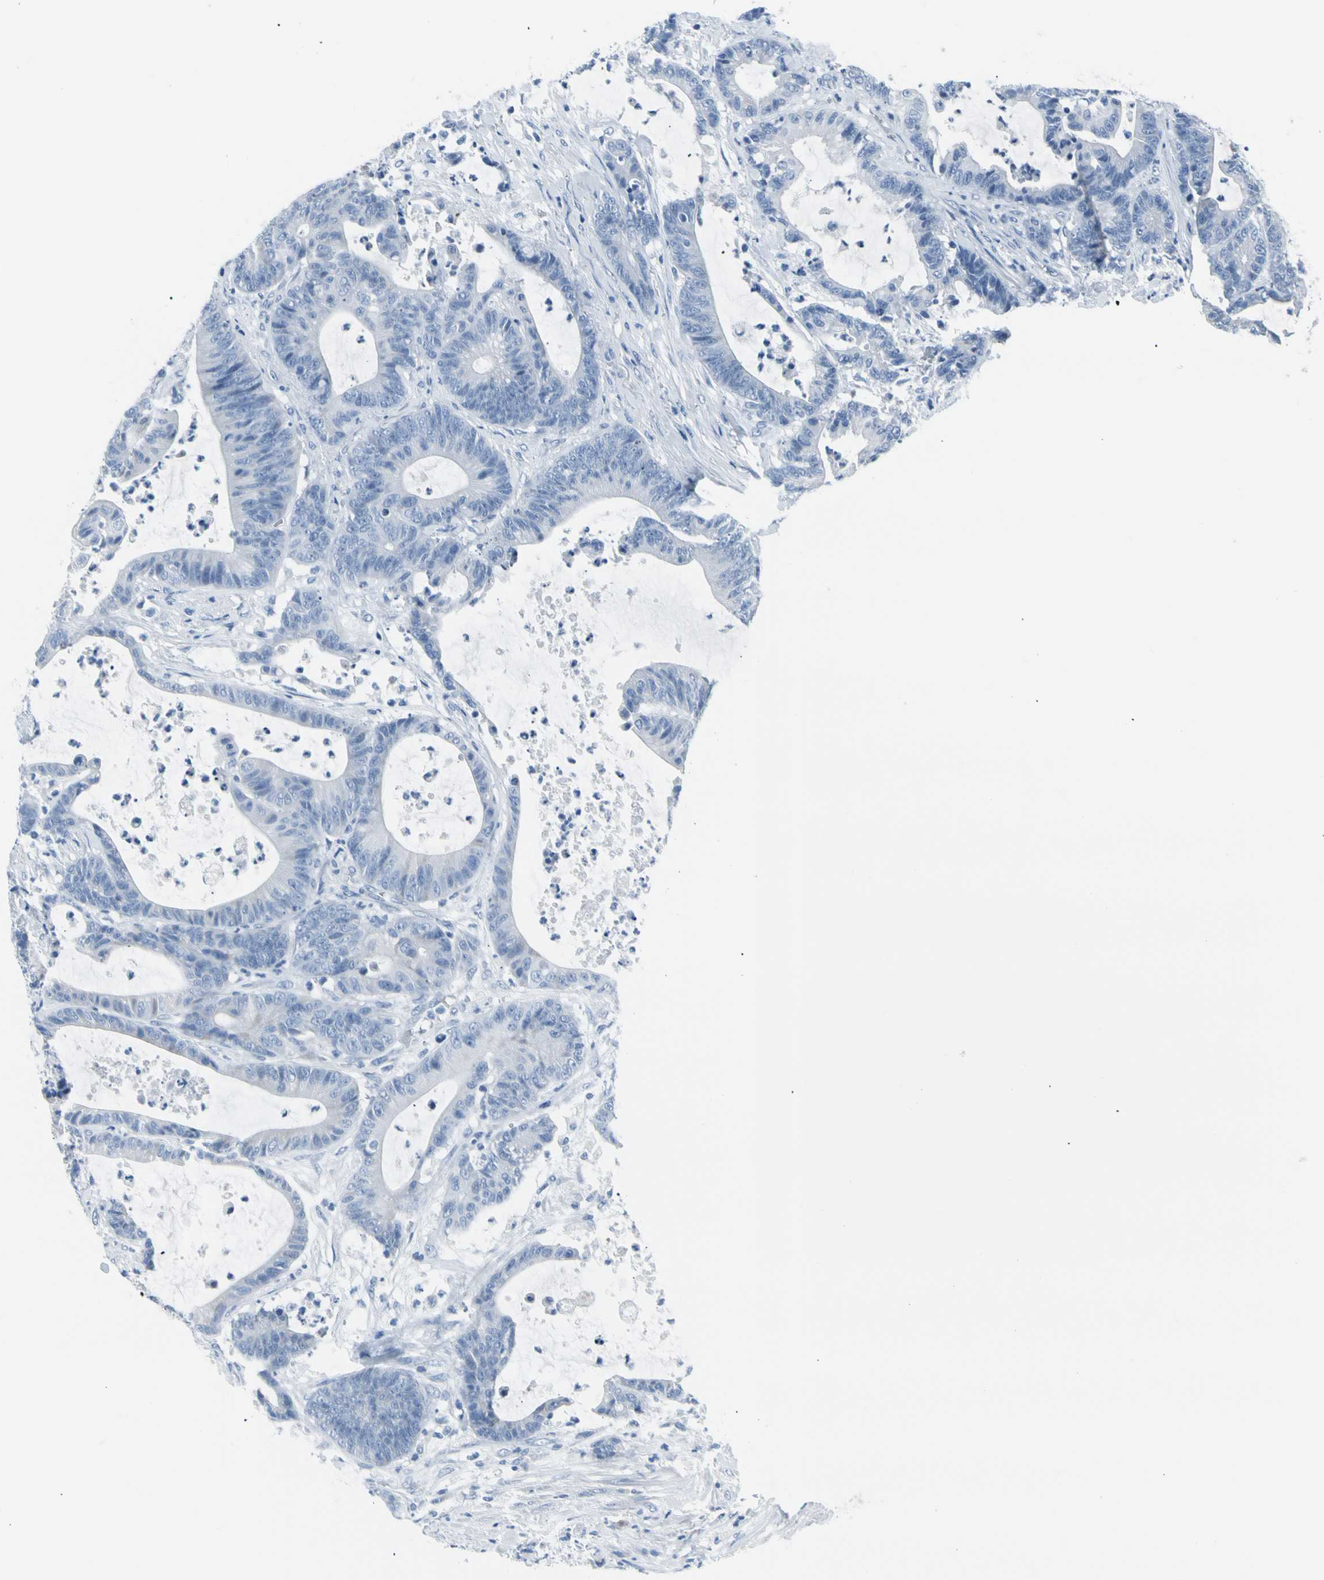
{"staining": {"intensity": "negative", "quantity": "none", "location": "none"}, "tissue": "colorectal cancer", "cell_type": "Tumor cells", "image_type": "cancer", "snomed": [{"axis": "morphology", "description": "Adenocarcinoma, NOS"}, {"axis": "topography", "description": "Colon"}], "caption": "Immunohistochemistry micrograph of colorectal adenocarcinoma stained for a protein (brown), which reveals no expression in tumor cells.", "gene": "TPO", "patient": {"sex": "female", "age": 84}}